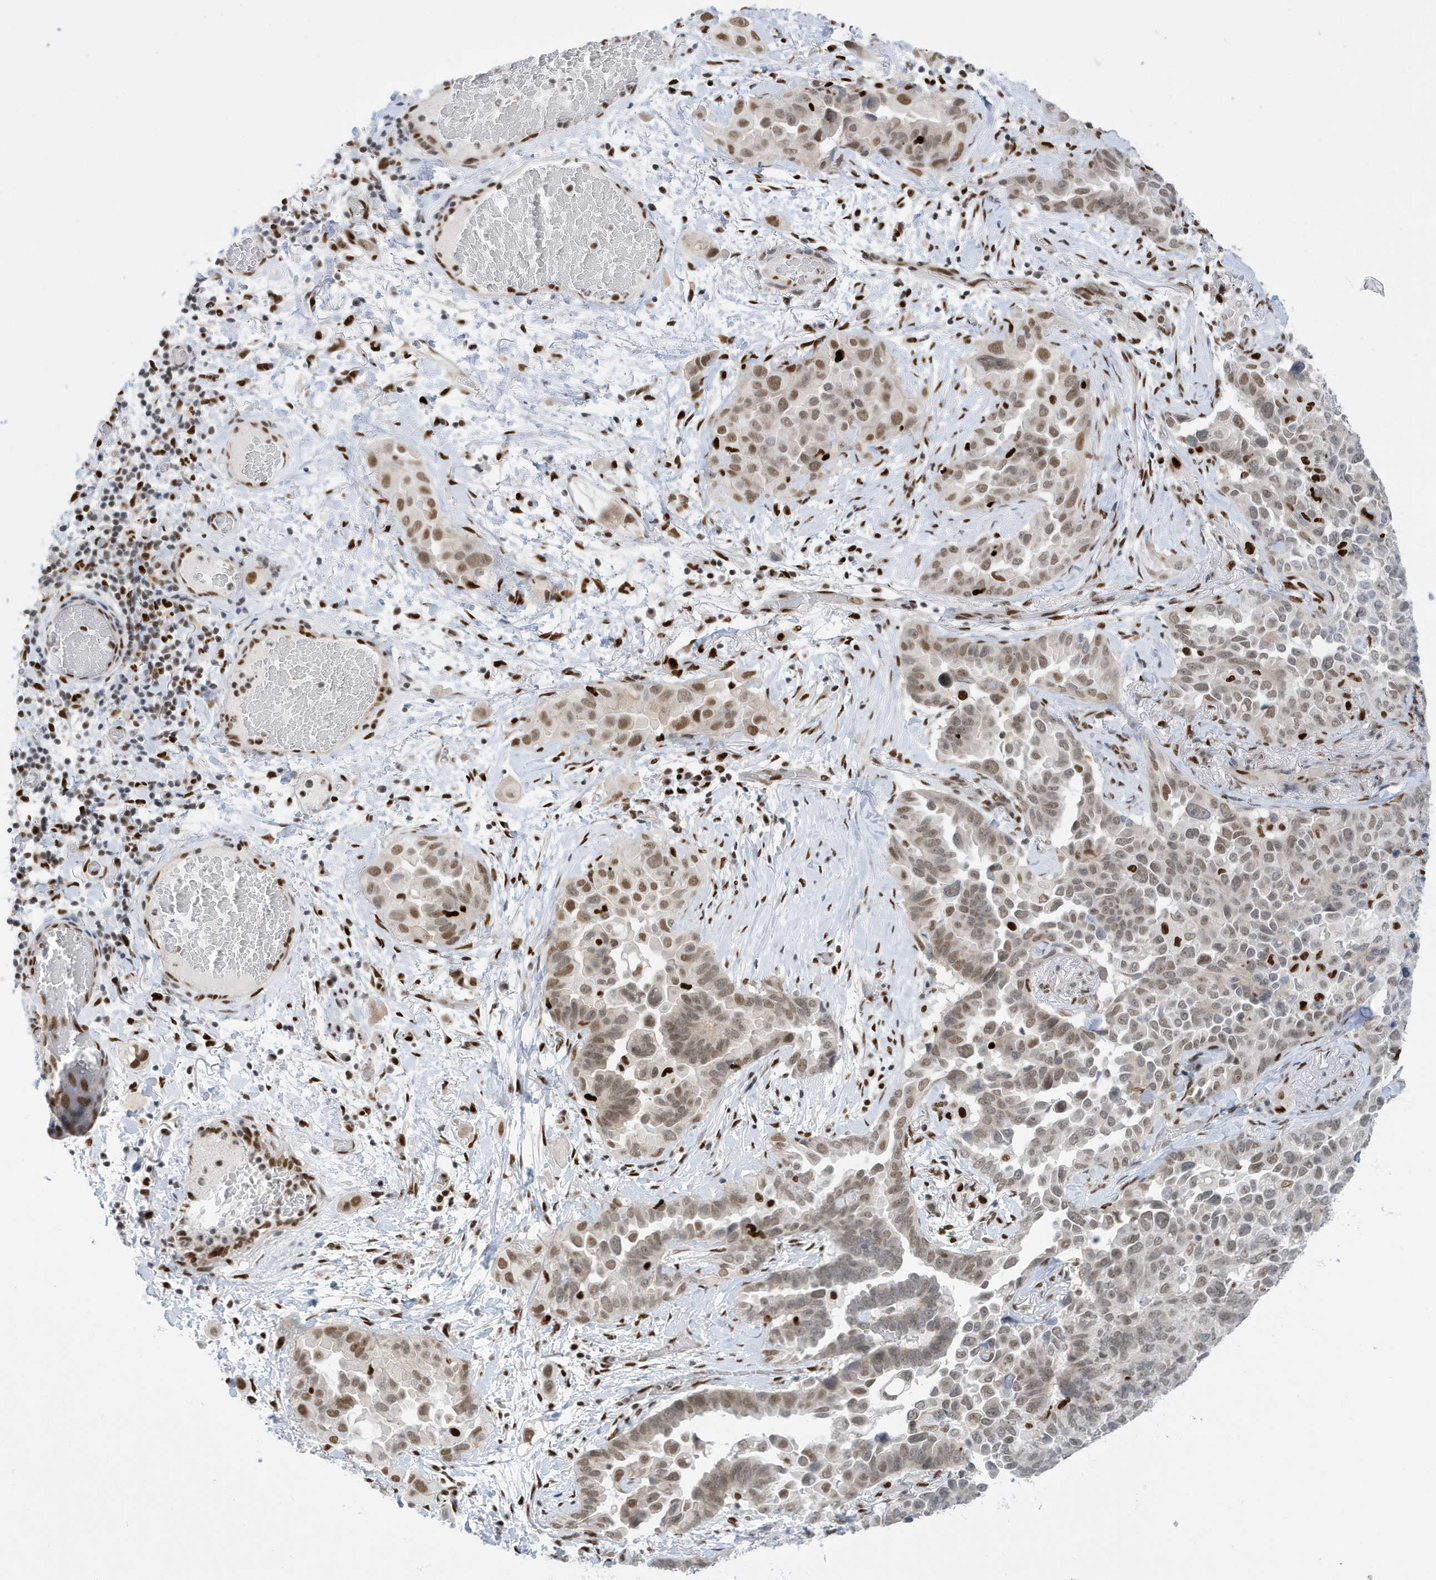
{"staining": {"intensity": "moderate", "quantity": ">75%", "location": "nuclear"}, "tissue": "lung cancer", "cell_type": "Tumor cells", "image_type": "cancer", "snomed": [{"axis": "morphology", "description": "Adenocarcinoma, NOS"}, {"axis": "topography", "description": "Lung"}], "caption": "Human adenocarcinoma (lung) stained with a protein marker exhibits moderate staining in tumor cells.", "gene": "PCYT1A", "patient": {"sex": "female", "age": 67}}